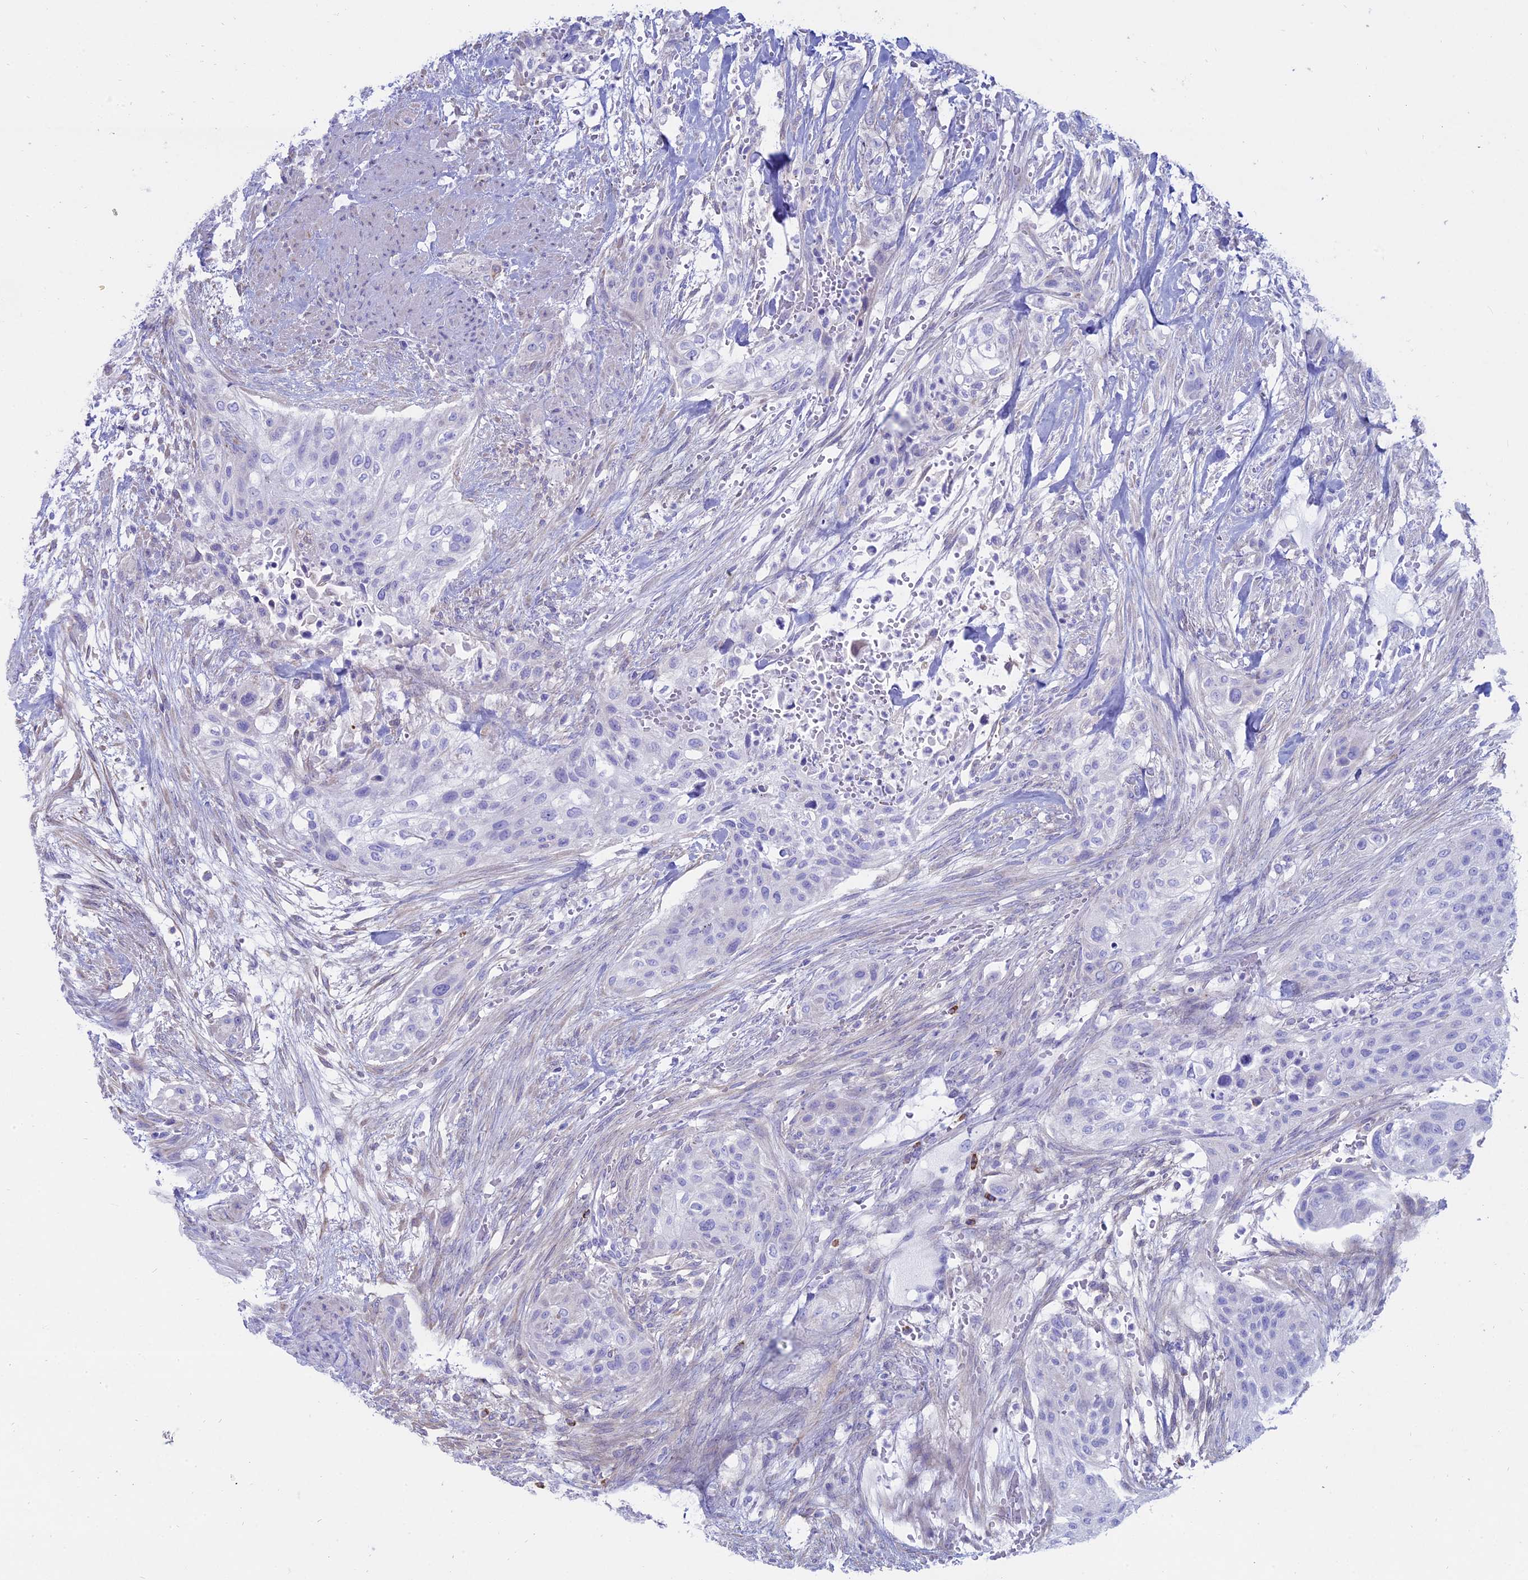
{"staining": {"intensity": "negative", "quantity": "none", "location": "none"}, "tissue": "urothelial cancer", "cell_type": "Tumor cells", "image_type": "cancer", "snomed": [{"axis": "morphology", "description": "Urothelial carcinoma, High grade"}, {"axis": "topography", "description": "Urinary bladder"}], "caption": "Immunohistochemistry micrograph of neoplastic tissue: human high-grade urothelial carcinoma stained with DAB exhibits no significant protein positivity in tumor cells.", "gene": "OR2AE1", "patient": {"sex": "male", "age": 35}}